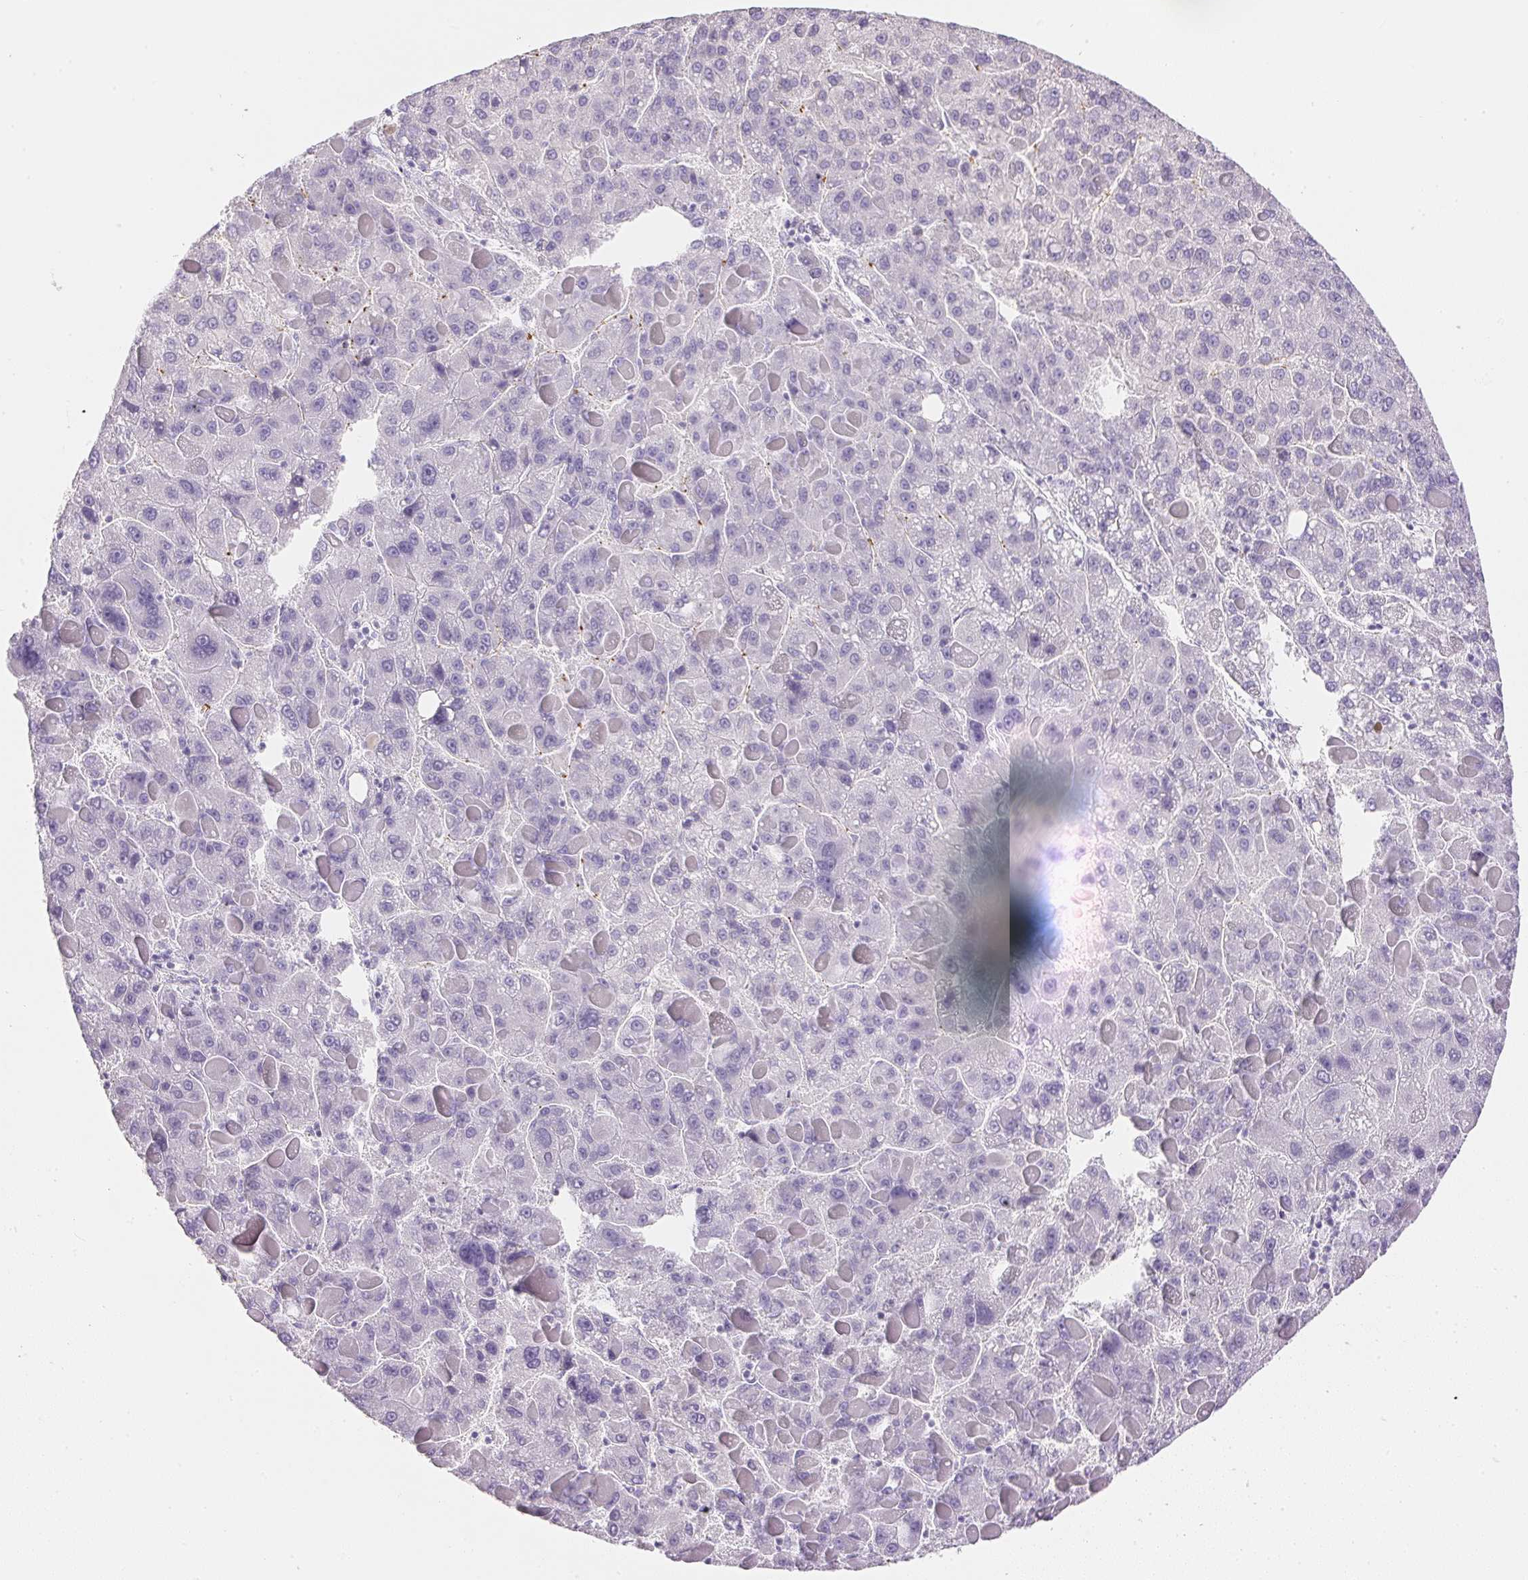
{"staining": {"intensity": "negative", "quantity": "none", "location": "none"}, "tissue": "liver cancer", "cell_type": "Tumor cells", "image_type": "cancer", "snomed": [{"axis": "morphology", "description": "Carcinoma, Hepatocellular, NOS"}, {"axis": "topography", "description": "Liver"}], "caption": "The immunohistochemistry (IHC) micrograph has no significant expression in tumor cells of liver cancer (hepatocellular carcinoma) tissue. (DAB IHC with hematoxylin counter stain).", "gene": "KCNE2", "patient": {"sex": "female", "age": 82}}